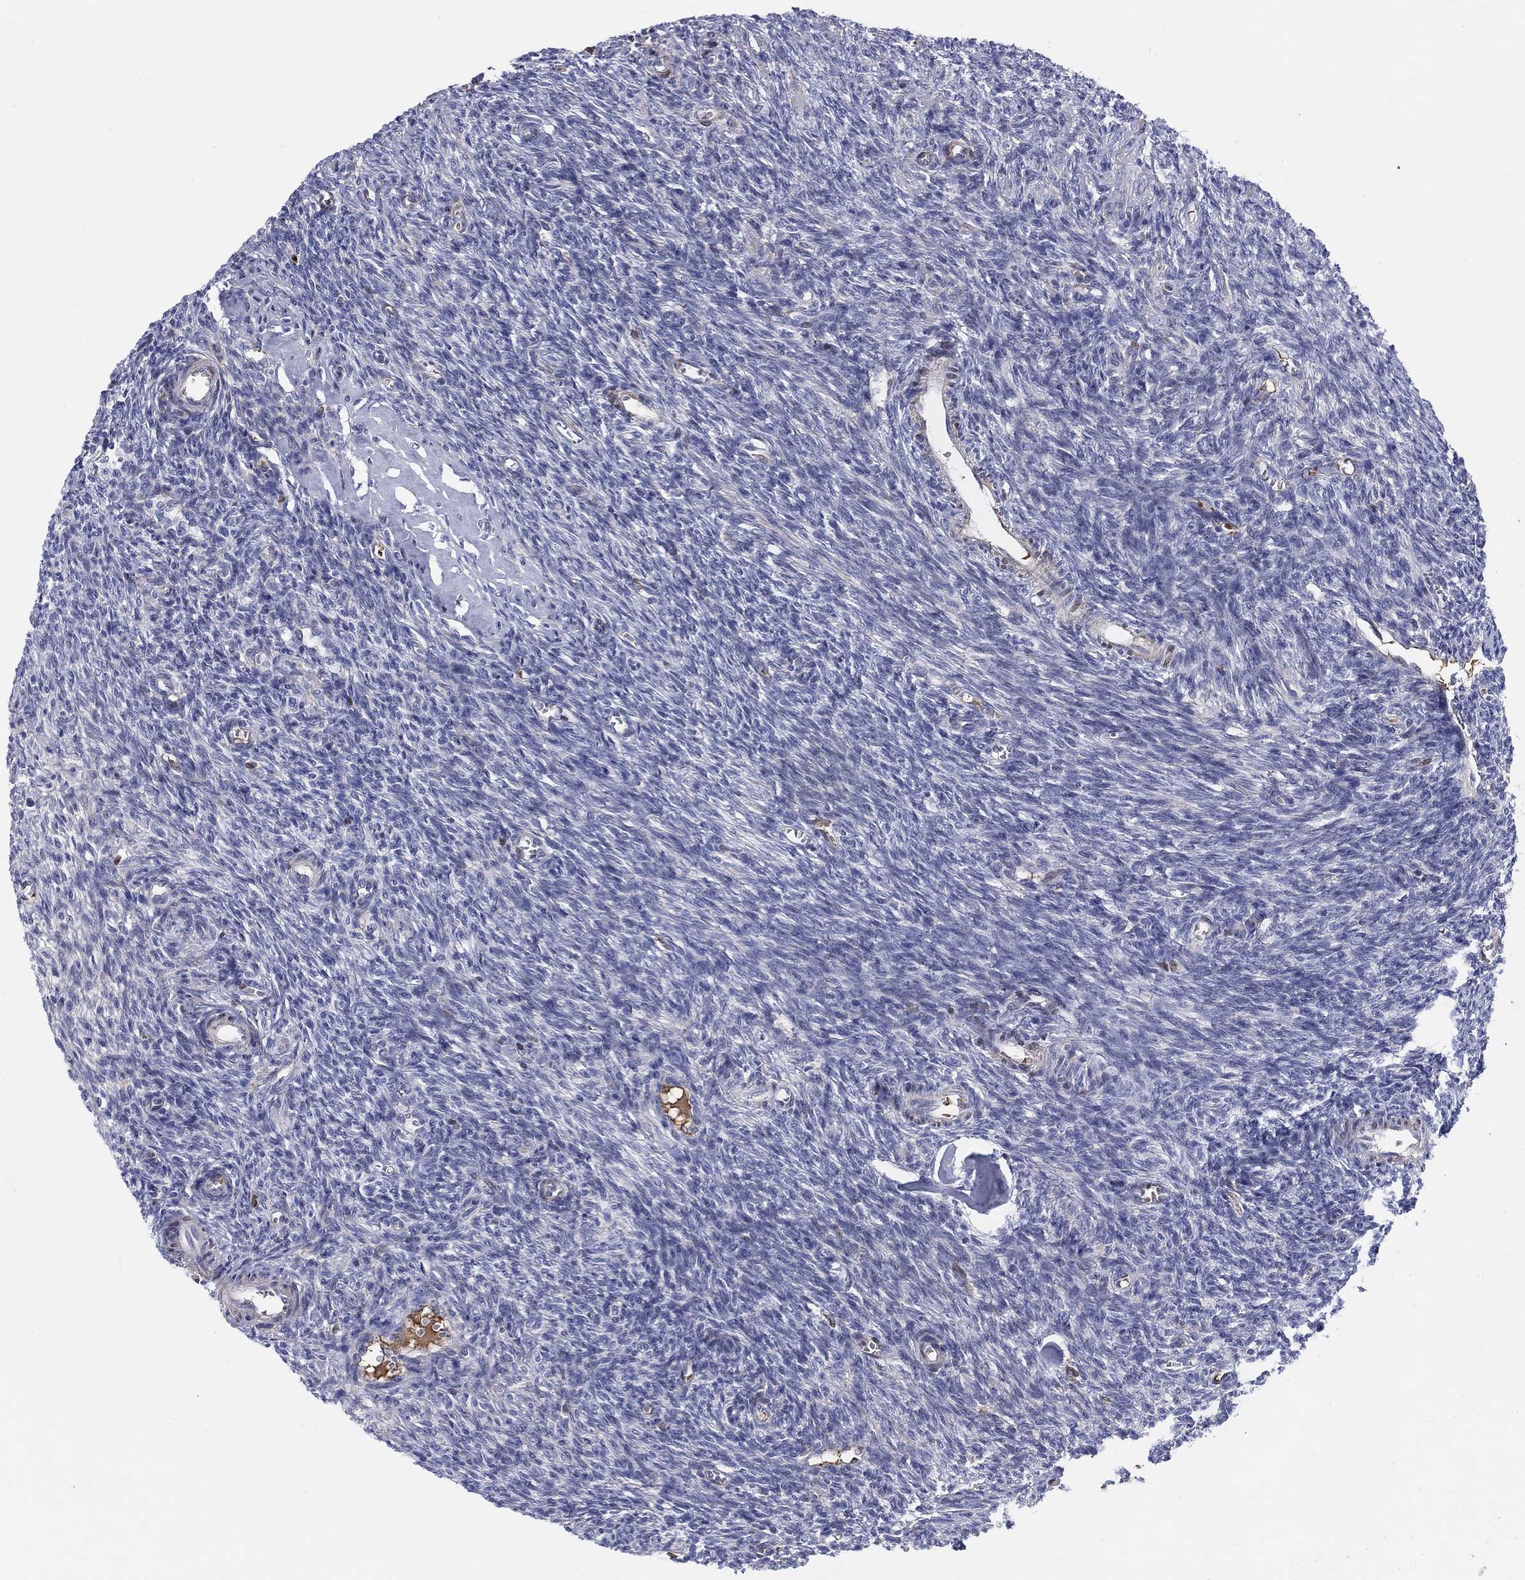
{"staining": {"intensity": "negative", "quantity": "none", "location": "none"}, "tissue": "ovary", "cell_type": "Follicle cells", "image_type": "normal", "snomed": [{"axis": "morphology", "description": "Normal tissue, NOS"}, {"axis": "topography", "description": "Ovary"}], "caption": "Protein analysis of normal ovary reveals no significant expression in follicle cells. (Stains: DAB immunohistochemistry (IHC) with hematoxylin counter stain, Microscopy: brightfield microscopy at high magnification).", "gene": "HEATR4", "patient": {"sex": "female", "age": 27}}